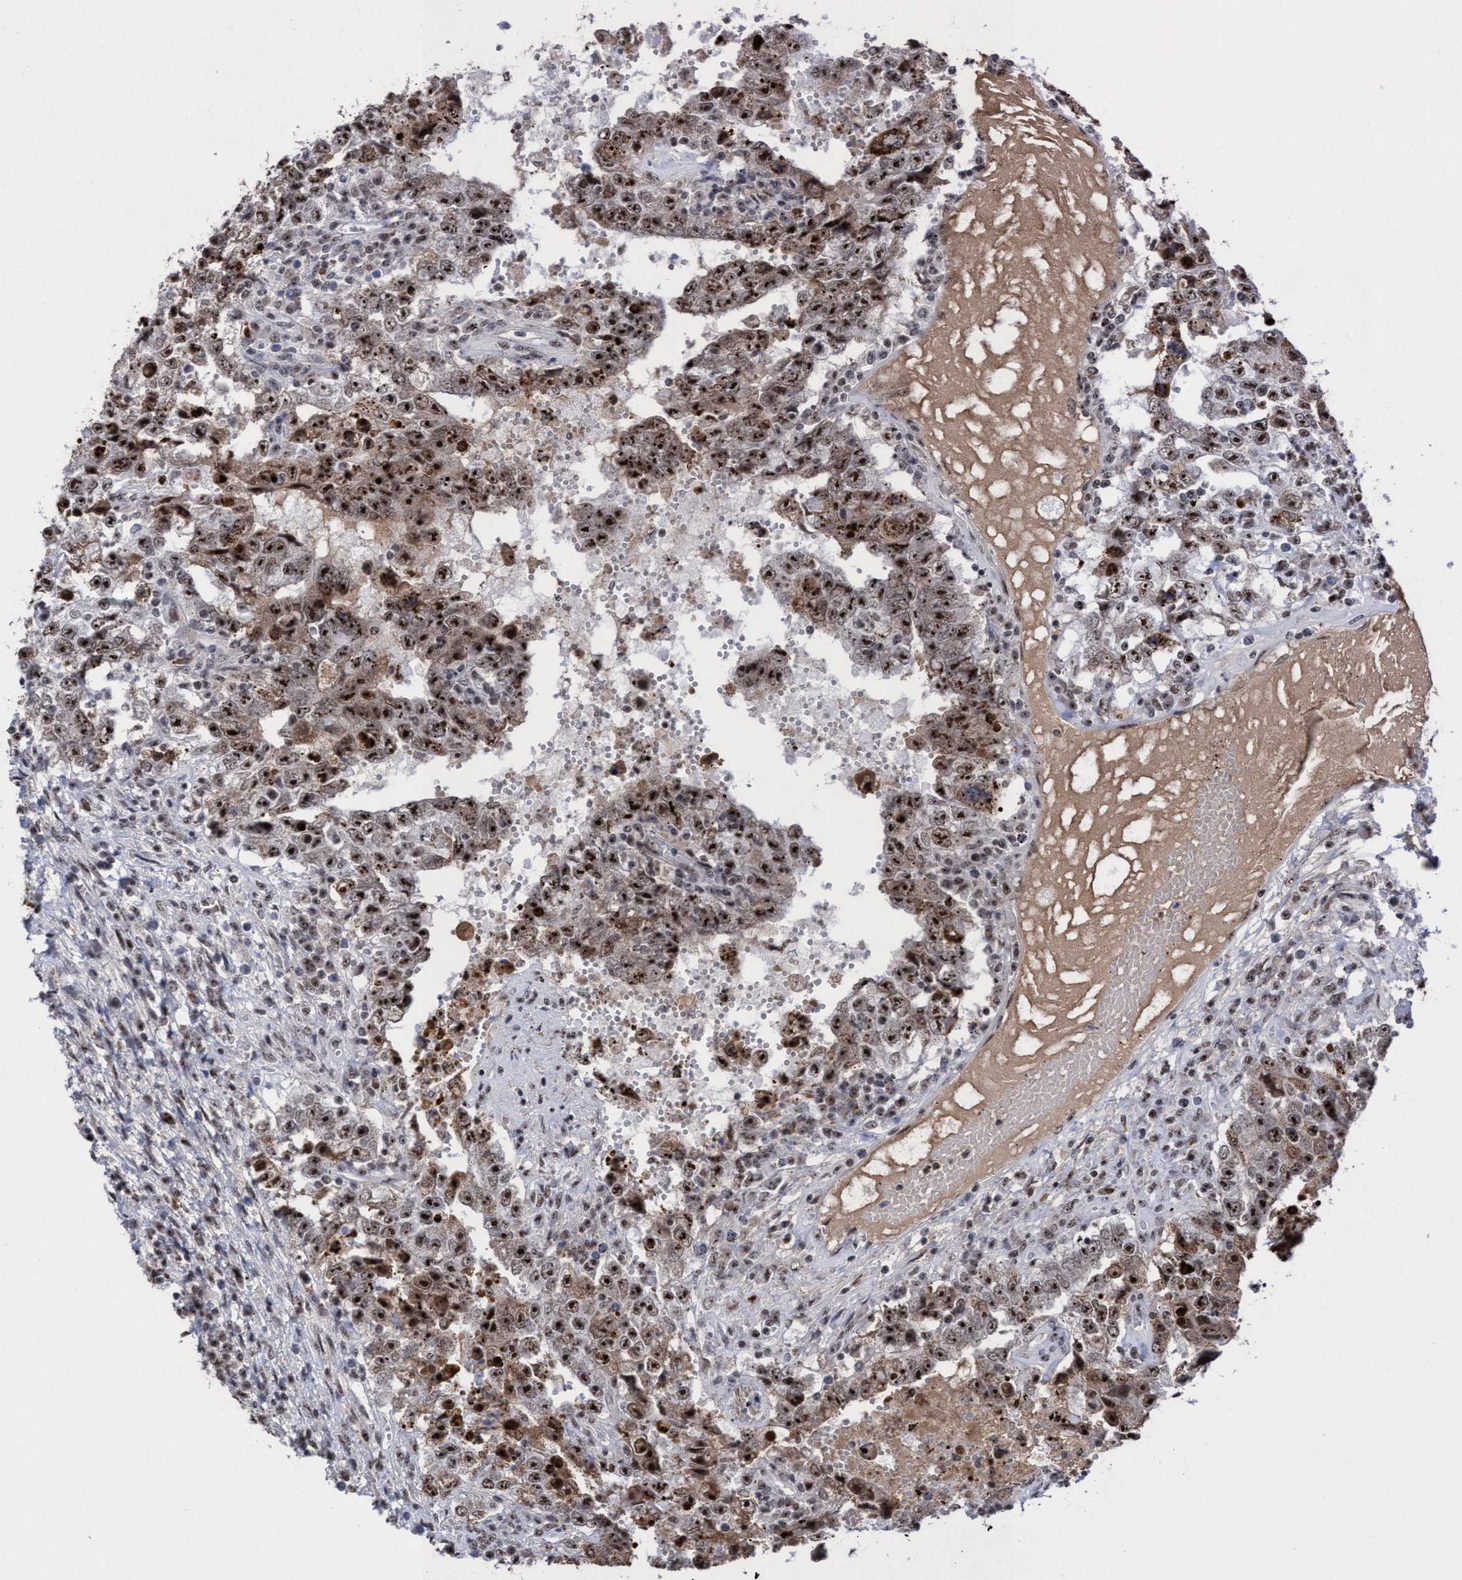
{"staining": {"intensity": "strong", "quantity": ">75%", "location": "nuclear"}, "tissue": "testis cancer", "cell_type": "Tumor cells", "image_type": "cancer", "snomed": [{"axis": "morphology", "description": "Carcinoma, Embryonal, NOS"}, {"axis": "topography", "description": "Testis"}], "caption": "Human testis cancer stained for a protein (brown) demonstrates strong nuclear positive positivity in about >75% of tumor cells.", "gene": "EFCAB10", "patient": {"sex": "male", "age": 26}}